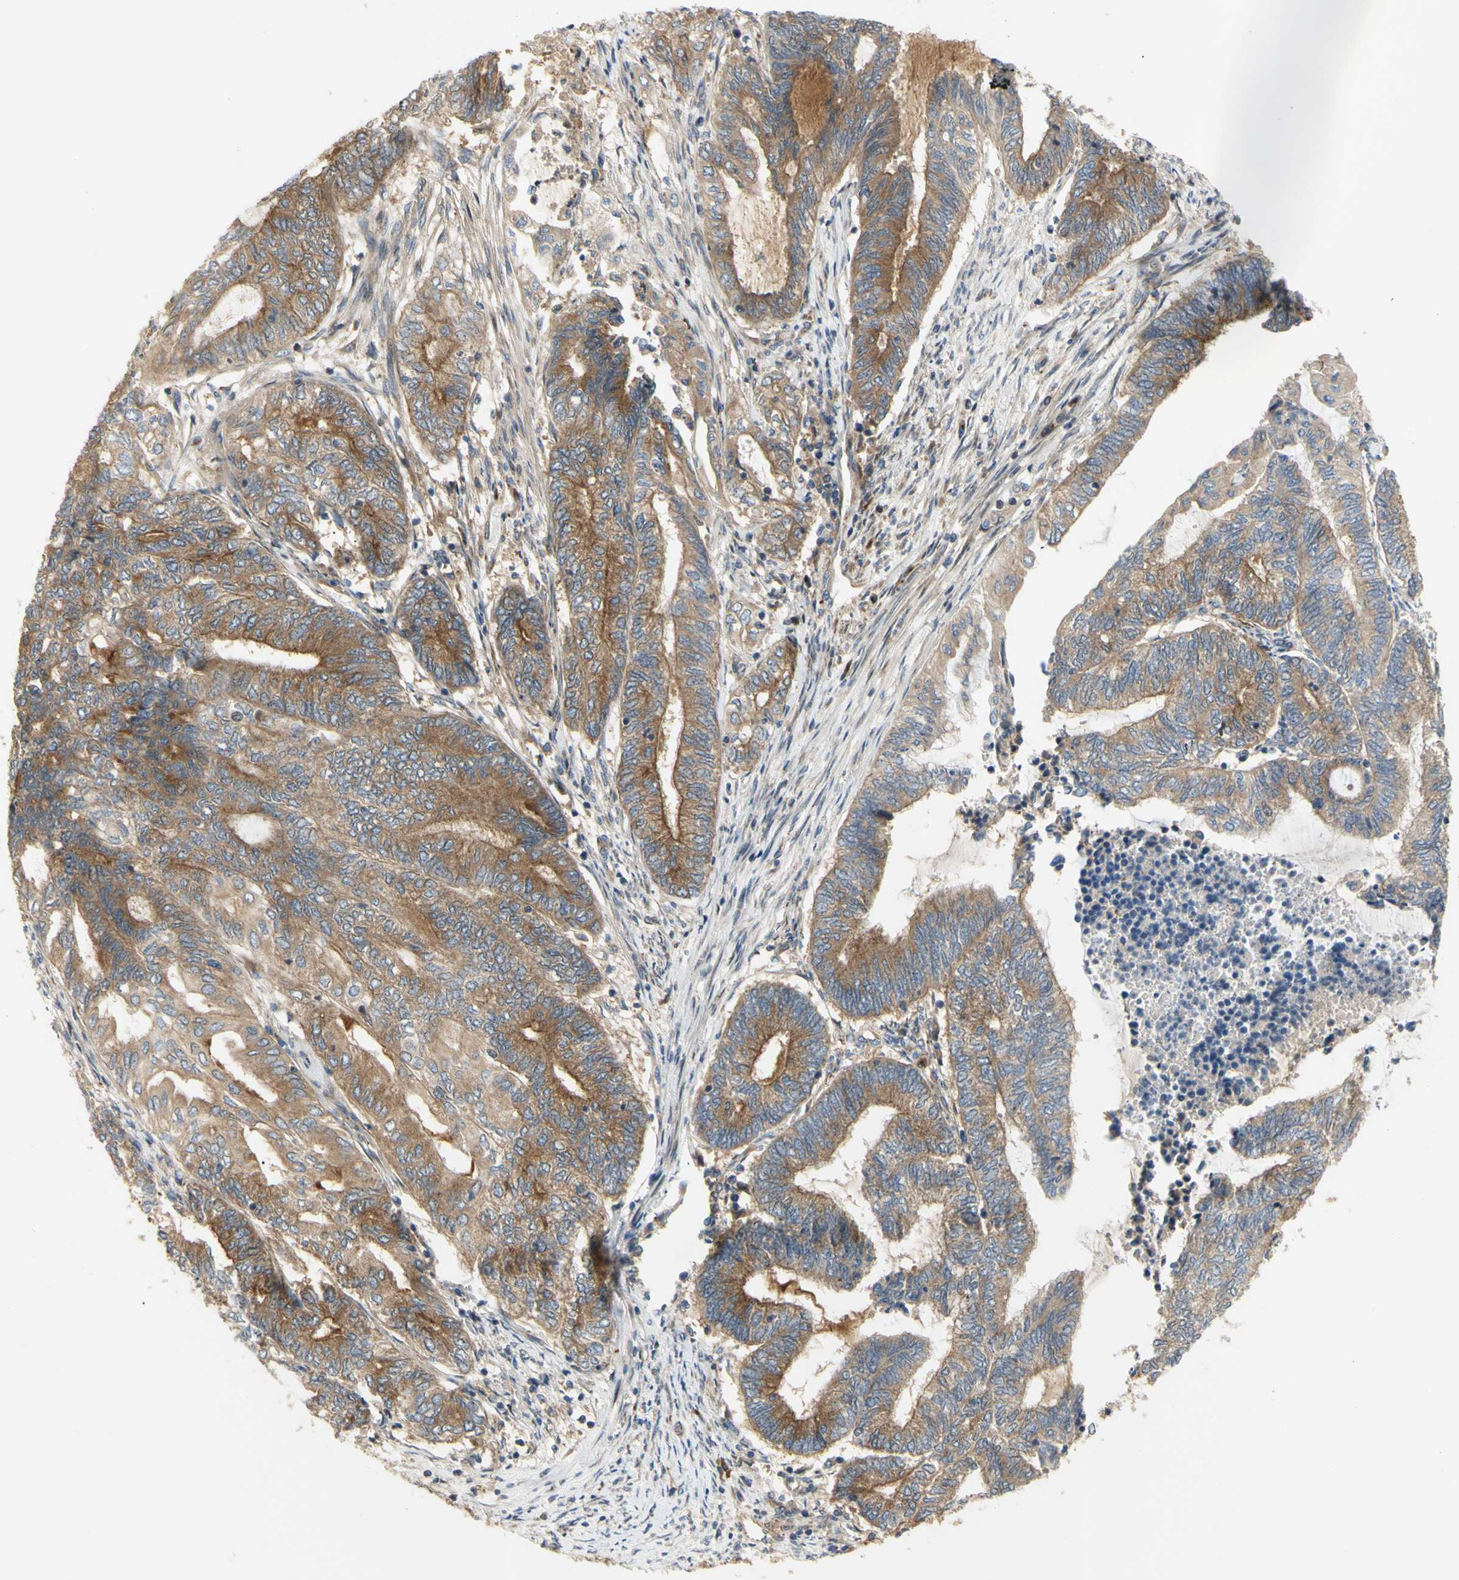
{"staining": {"intensity": "moderate", "quantity": ">75%", "location": "cytoplasmic/membranous"}, "tissue": "endometrial cancer", "cell_type": "Tumor cells", "image_type": "cancer", "snomed": [{"axis": "morphology", "description": "Adenocarcinoma, NOS"}, {"axis": "topography", "description": "Uterus"}, {"axis": "topography", "description": "Endometrium"}], "caption": "Moderate cytoplasmic/membranous protein positivity is identified in about >75% of tumor cells in endometrial adenocarcinoma. (DAB (3,3'-diaminobenzidine) IHC, brown staining for protein, blue staining for nuclei).", "gene": "TUBG2", "patient": {"sex": "female", "age": 70}}